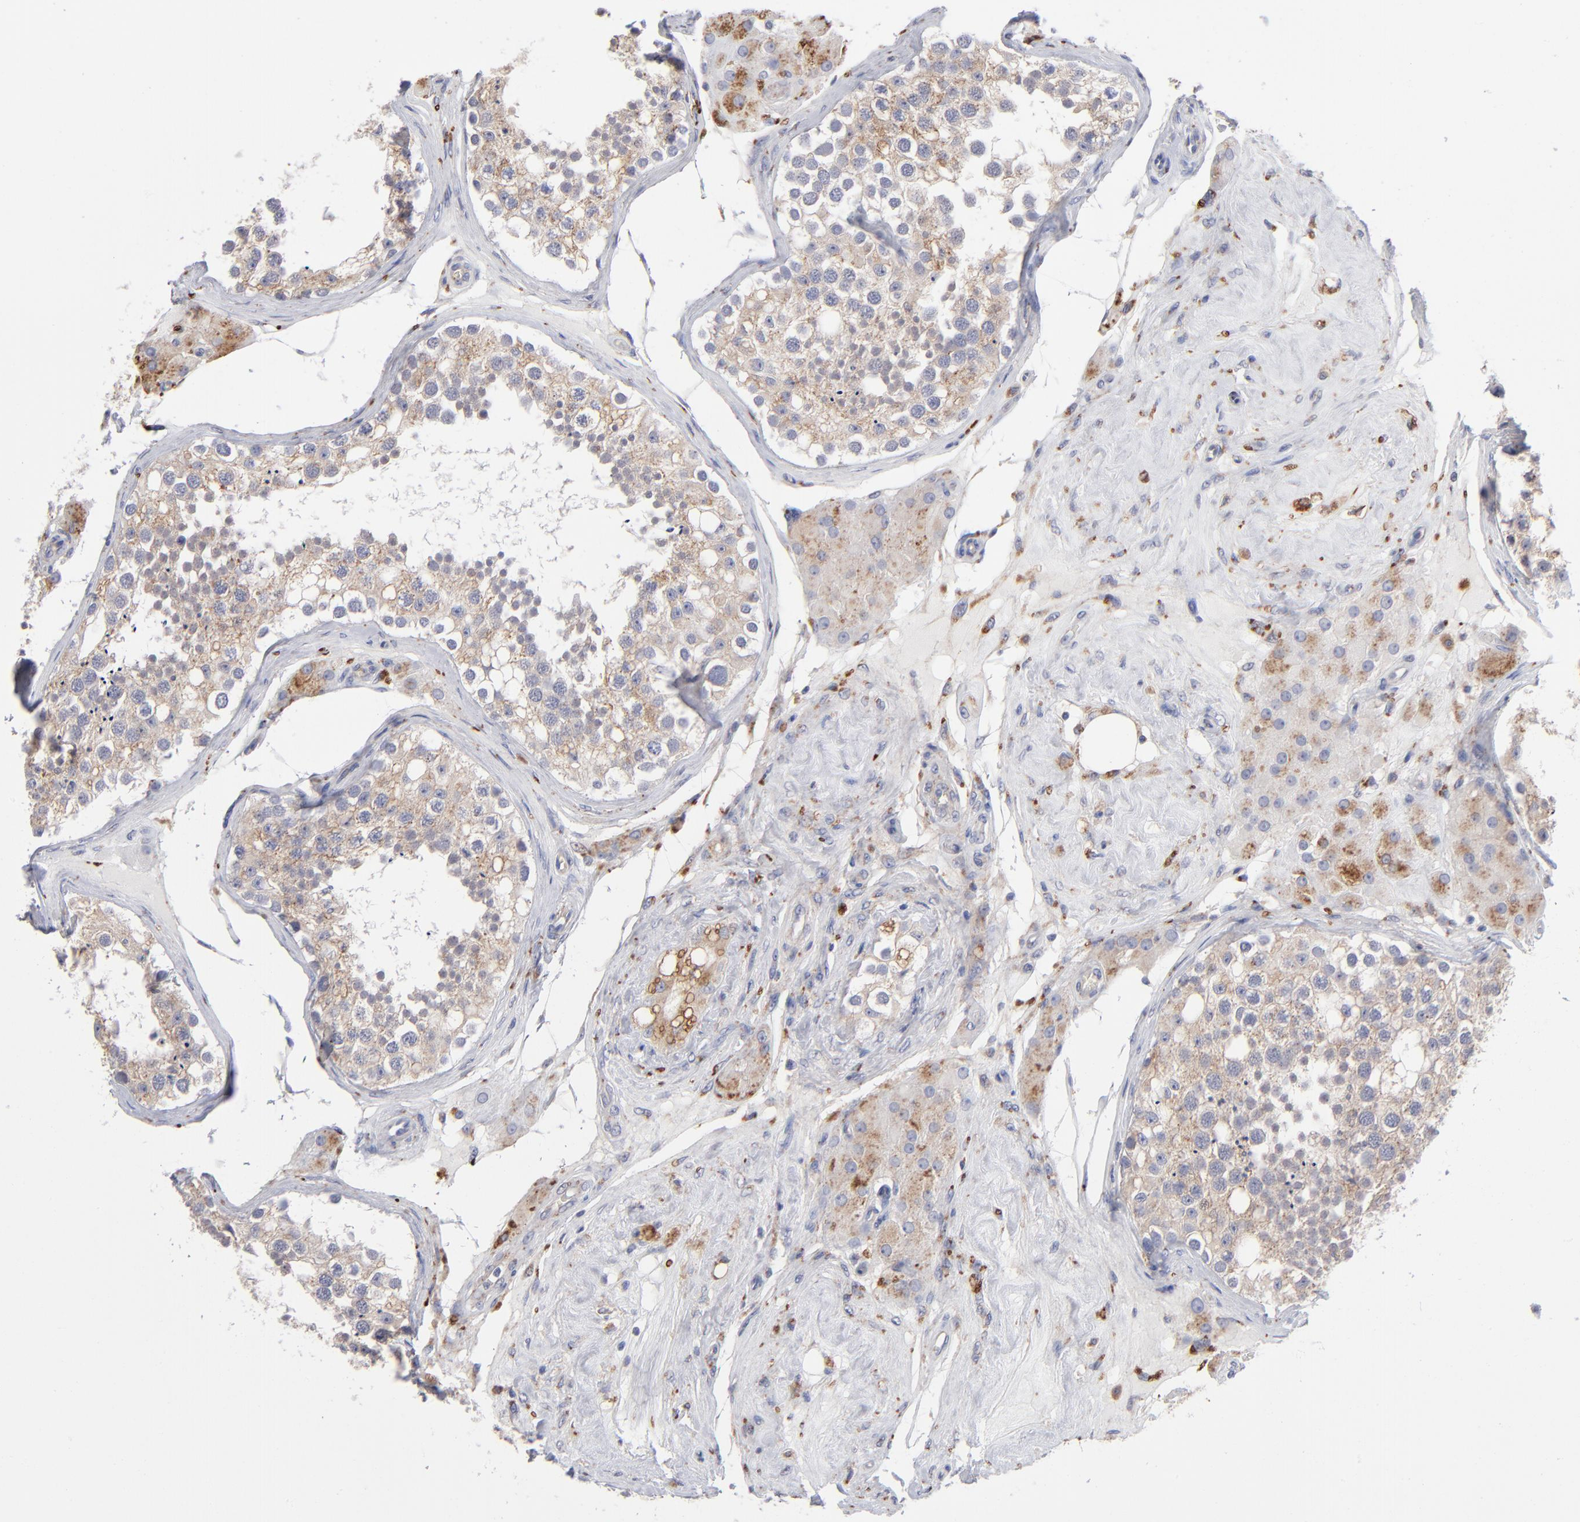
{"staining": {"intensity": "weak", "quantity": ">75%", "location": "cytoplasmic/membranous"}, "tissue": "testis", "cell_type": "Cells in seminiferous ducts", "image_type": "normal", "snomed": [{"axis": "morphology", "description": "Normal tissue, NOS"}, {"axis": "topography", "description": "Testis"}], "caption": "Cells in seminiferous ducts reveal low levels of weak cytoplasmic/membranous expression in approximately >75% of cells in benign human testis. (Brightfield microscopy of DAB IHC at high magnification).", "gene": "RRAGA", "patient": {"sex": "male", "age": 68}}